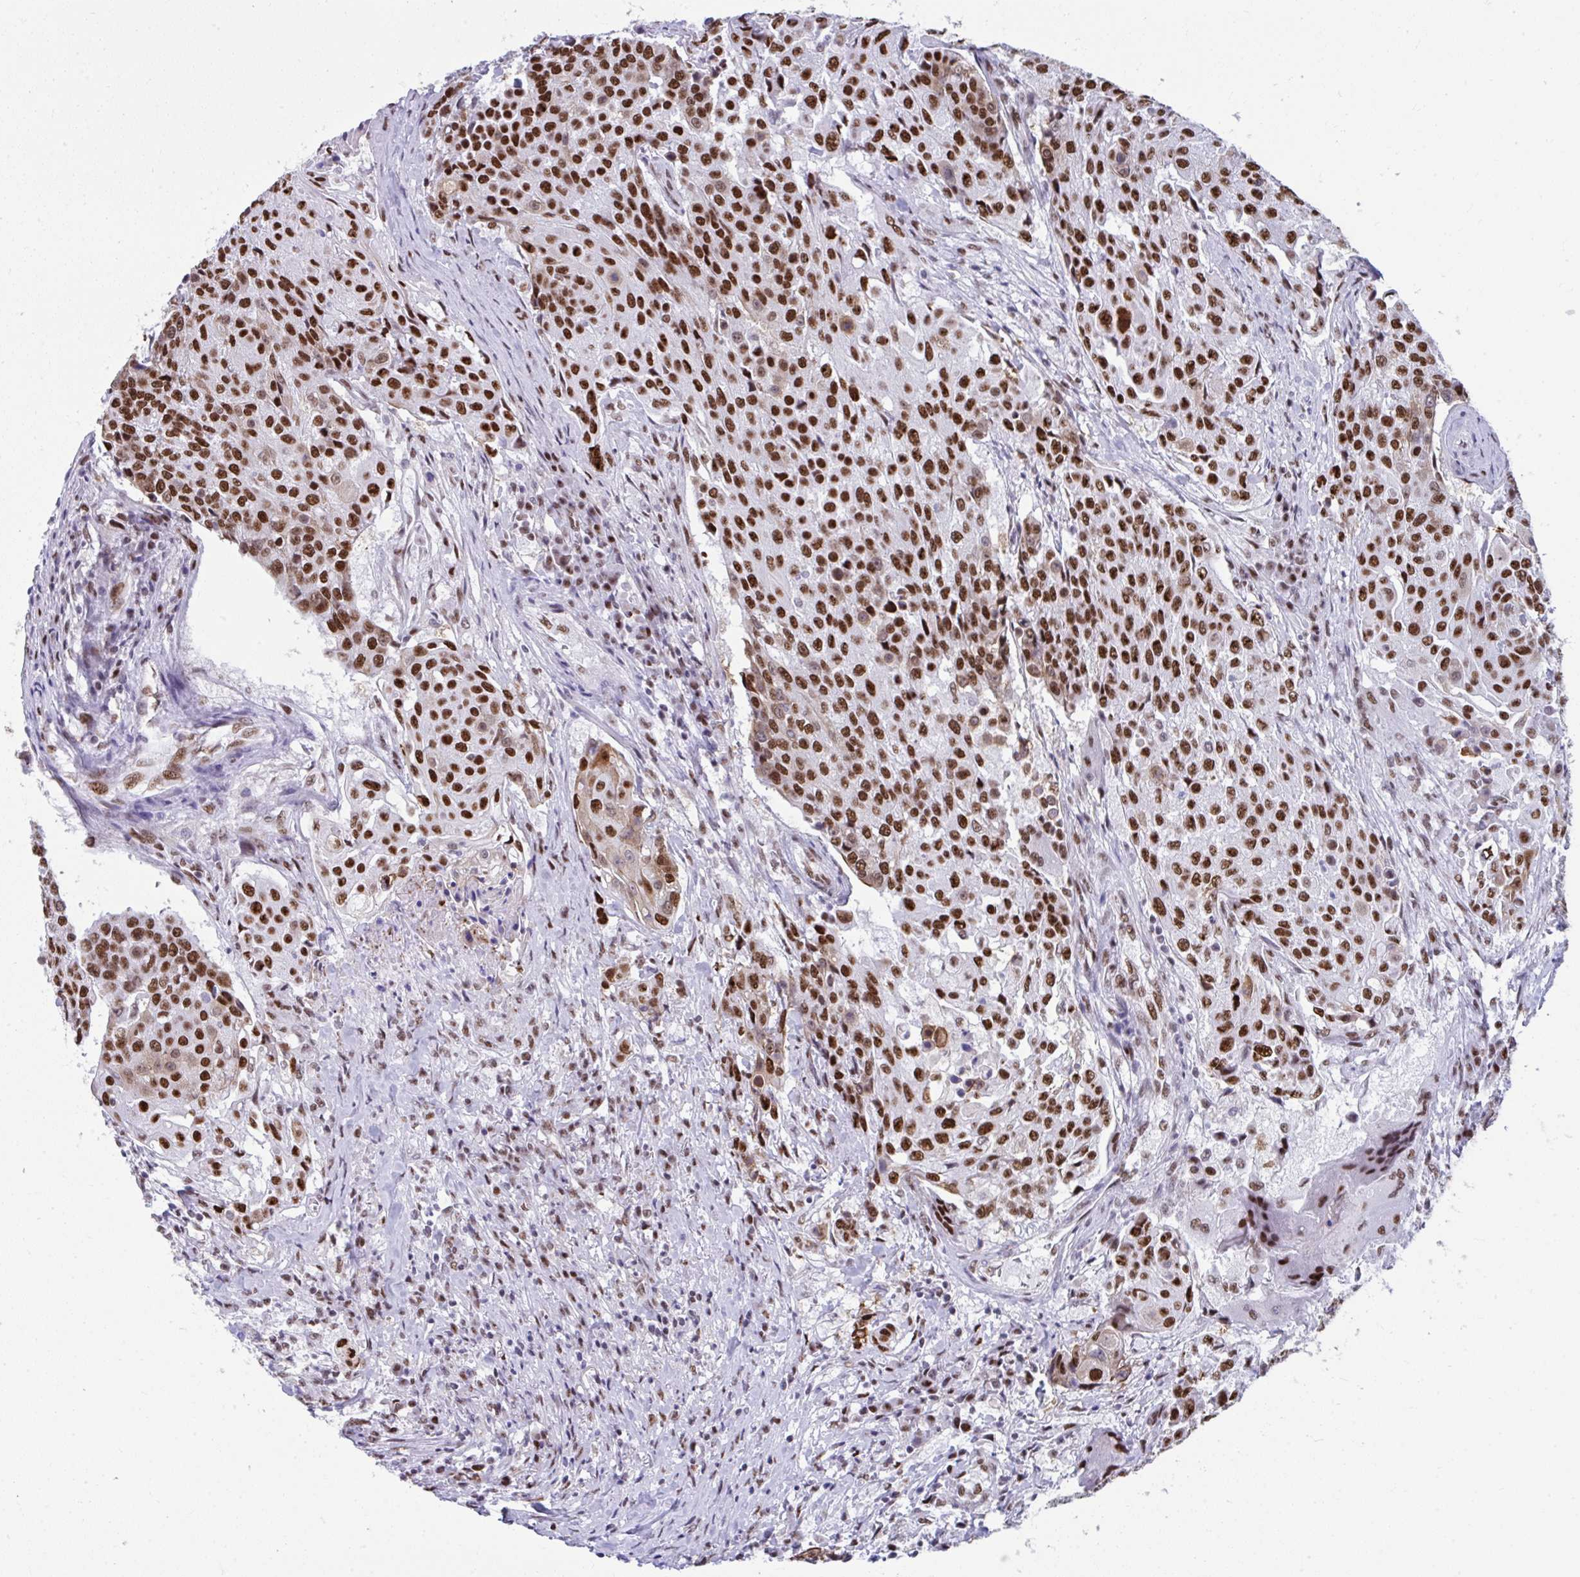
{"staining": {"intensity": "strong", "quantity": ">75%", "location": "nuclear"}, "tissue": "urothelial cancer", "cell_type": "Tumor cells", "image_type": "cancer", "snomed": [{"axis": "morphology", "description": "Urothelial carcinoma, High grade"}, {"axis": "topography", "description": "Urinary bladder"}], "caption": "Strong nuclear protein expression is identified in approximately >75% of tumor cells in high-grade urothelial carcinoma.", "gene": "SLC35C2", "patient": {"sex": "female", "age": 63}}